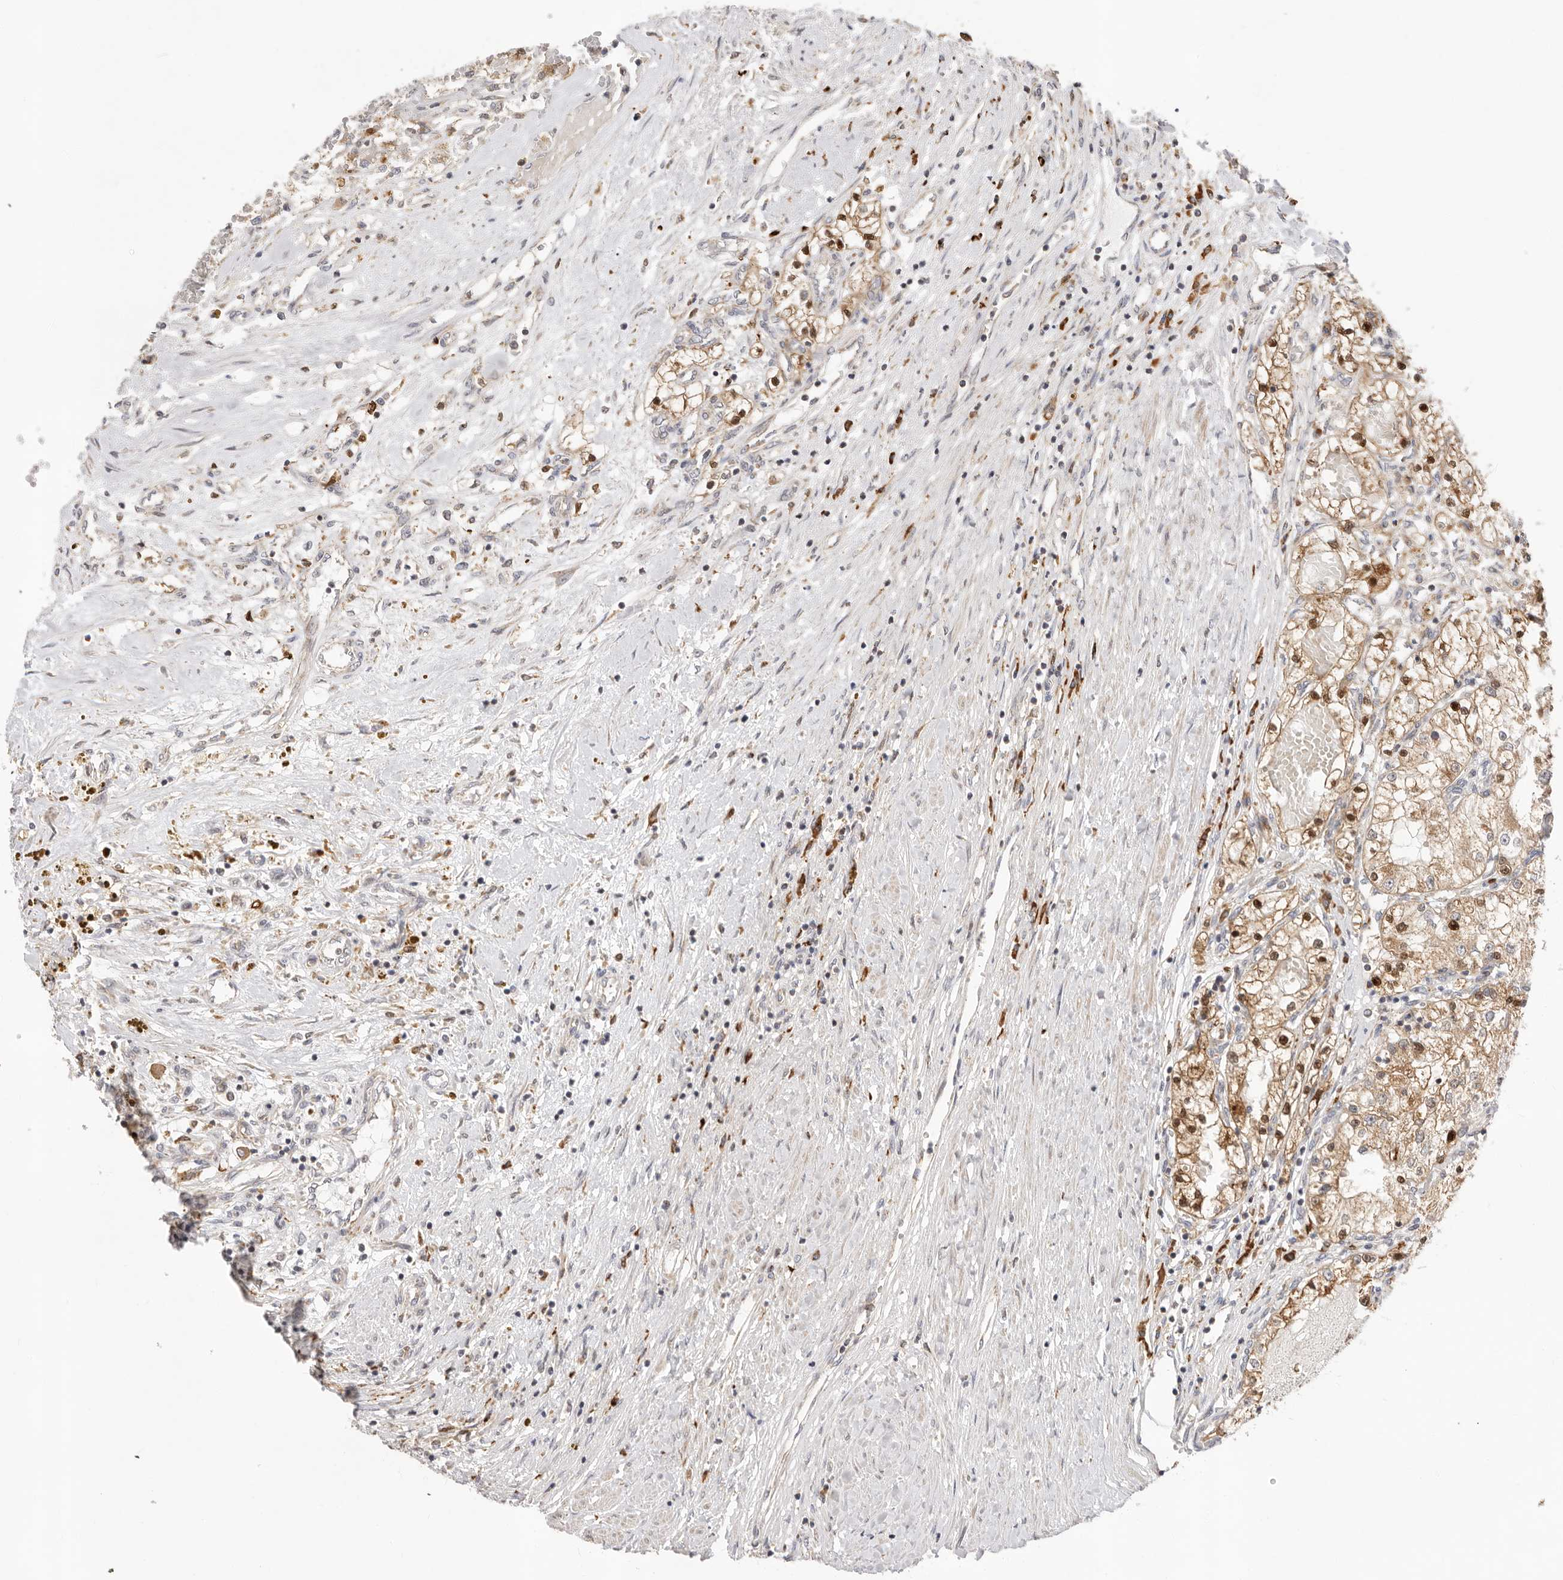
{"staining": {"intensity": "moderate", "quantity": ">75%", "location": "cytoplasmic/membranous,nuclear"}, "tissue": "renal cancer", "cell_type": "Tumor cells", "image_type": "cancer", "snomed": [{"axis": "morphology", "description": "Normal tissue, NOS"}, {"axis": "morphology", "description": "Adenocarcinoma, NOS"}, {"axis": "topography", "description": "Kidney"}], "caption": "Renal cancer (adenocarcinoma) stained with DAB (3,3'-diaminobenzidine) immunohistochemistry (IHC) exhibits medium levels of moderate cytoplasmic/membranous and nuclear positivity in about >75% of tumor cells.", "gene": "USH1C", "patient": {"sex": "male", "age": 68}}